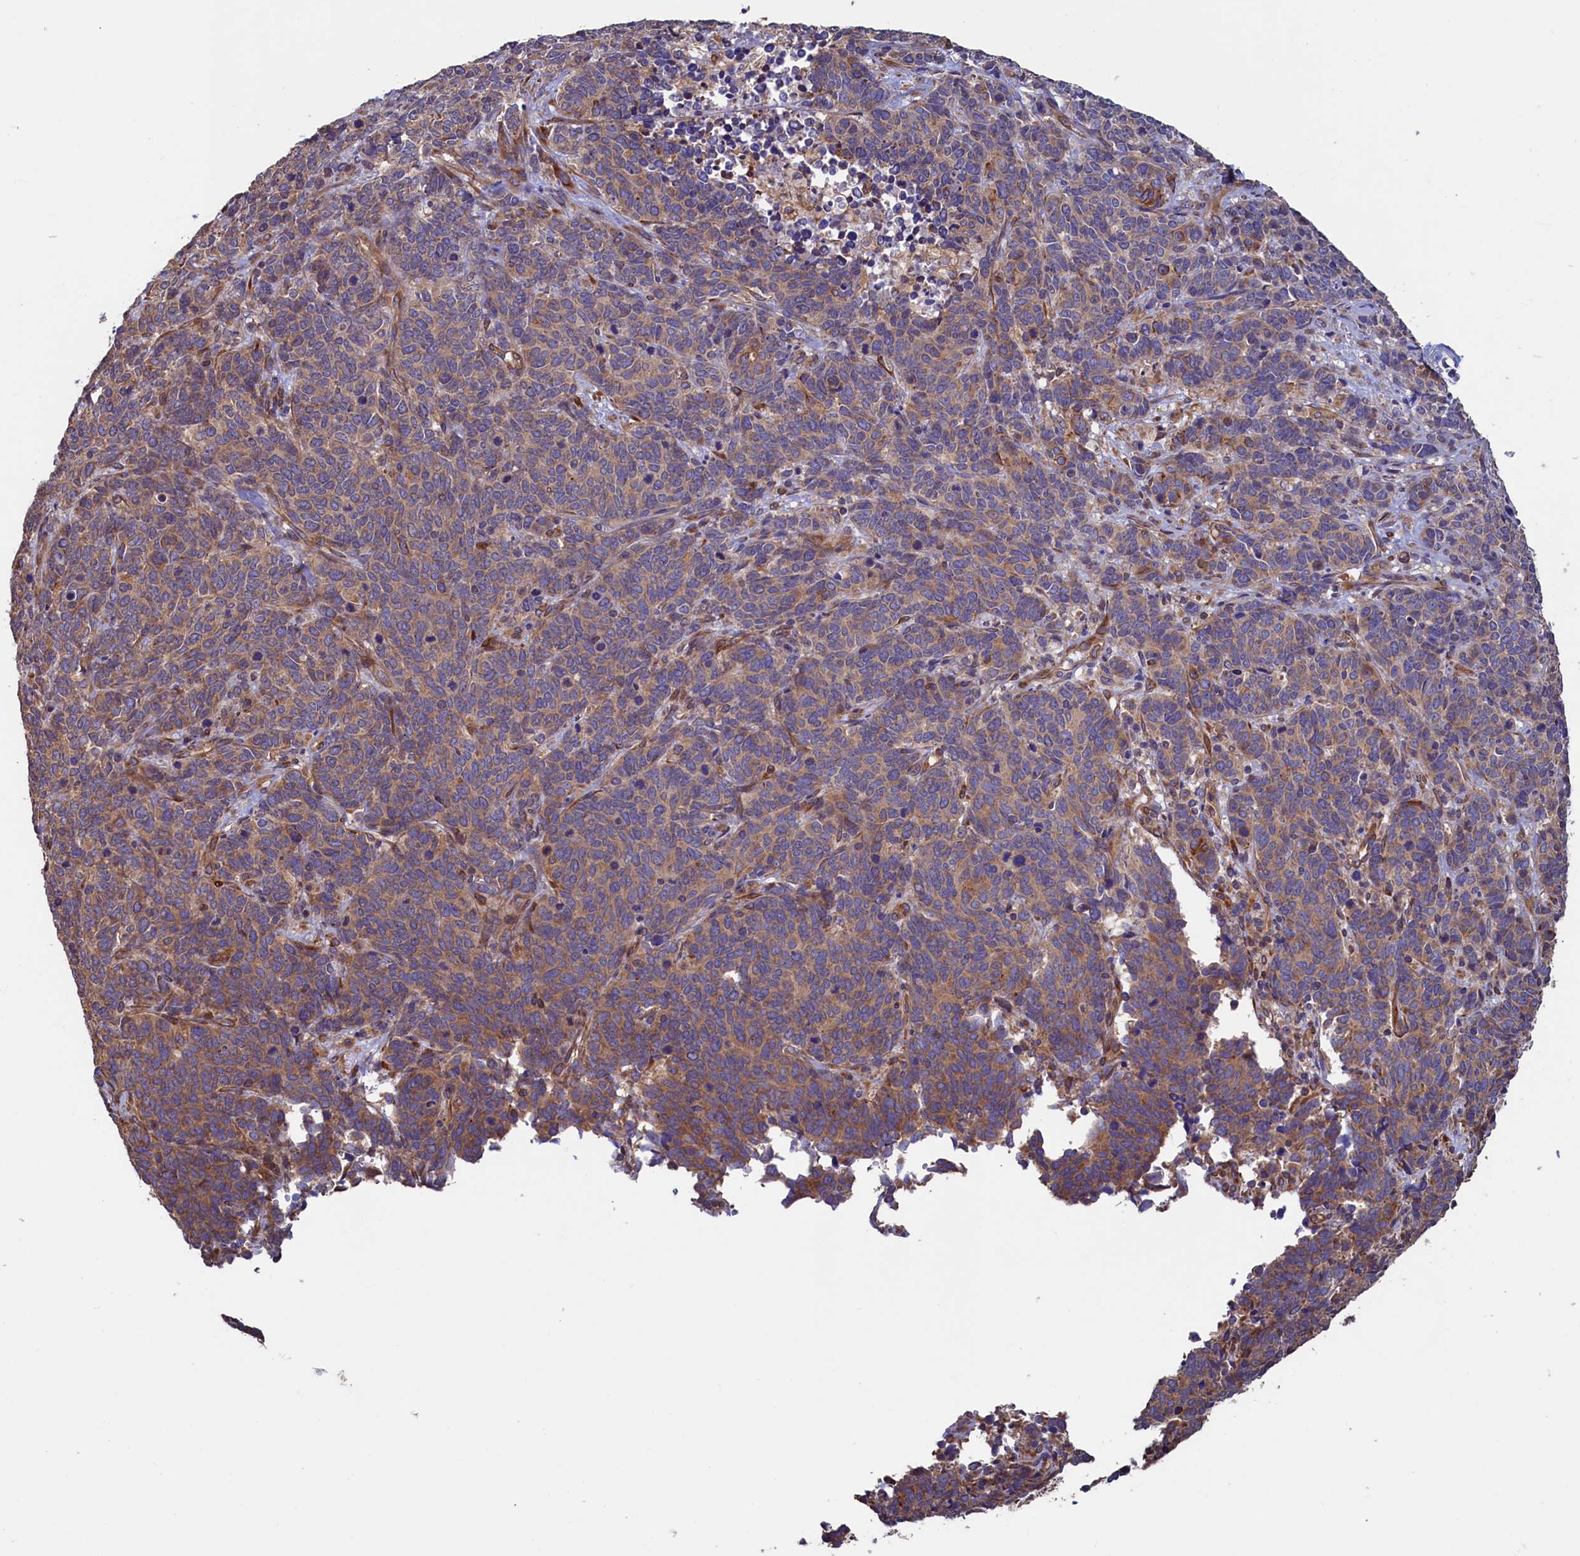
{"staining": {"intensity": "weak", "quantity": "25%-75%", "location": "cytoplasmic/membranous"}, "tissue": "cervical cancer", "cell_type": "Tumor cells", "image_type": "cancer", "snomed": [{"axis": "morphology", "description": "Squamous cell carcinoma, NOS"}, {"axis": "topography", "description": "Cervix"}], "caption": "An image of human cervical squamous cell carcinoma stained for a protein reveals weak cytoplasmic/membranous brown staining in tumor cells.", "gene": "ATXN2L", "patient": {"sex": "female", "age": 60}}